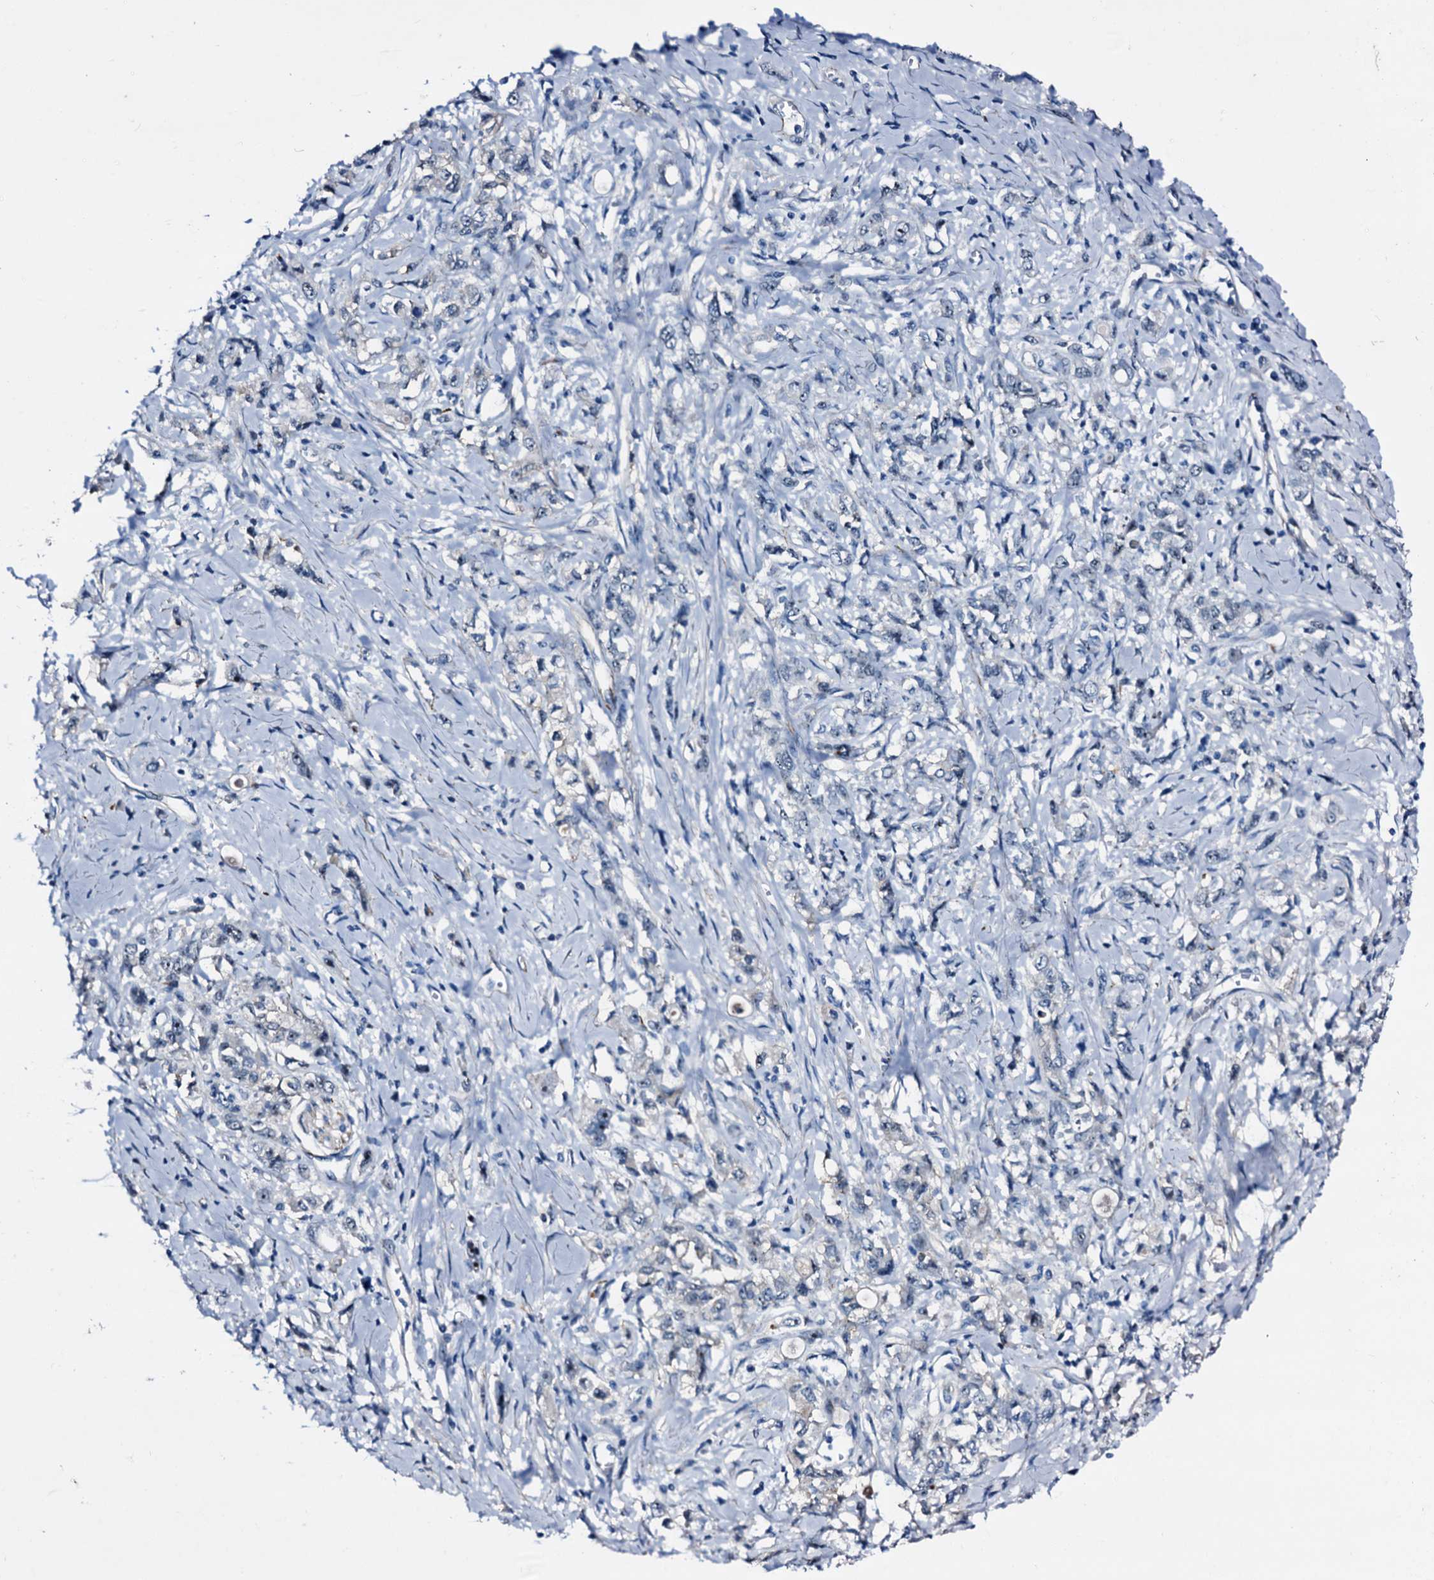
{"staining": {"intensity": "negative", "quantity": "none", "location": "none"}, "tissue": "stomach cancer", "cell_type": "Tumor cells", "image_type": "cancer", "snomed": [{"axis": "morphology", "description": "Adenocarcinoma, NOS"}, {"axis": "topography", "description": "Stomach"}], "caption": "A high-resolution histopathology image shows immunohistochemistry staining of stomach cancer, which demonstrates no significant expression in tumor cells.", "gene": "EMG1", "patient": {"sex": "female", "age": 76}}